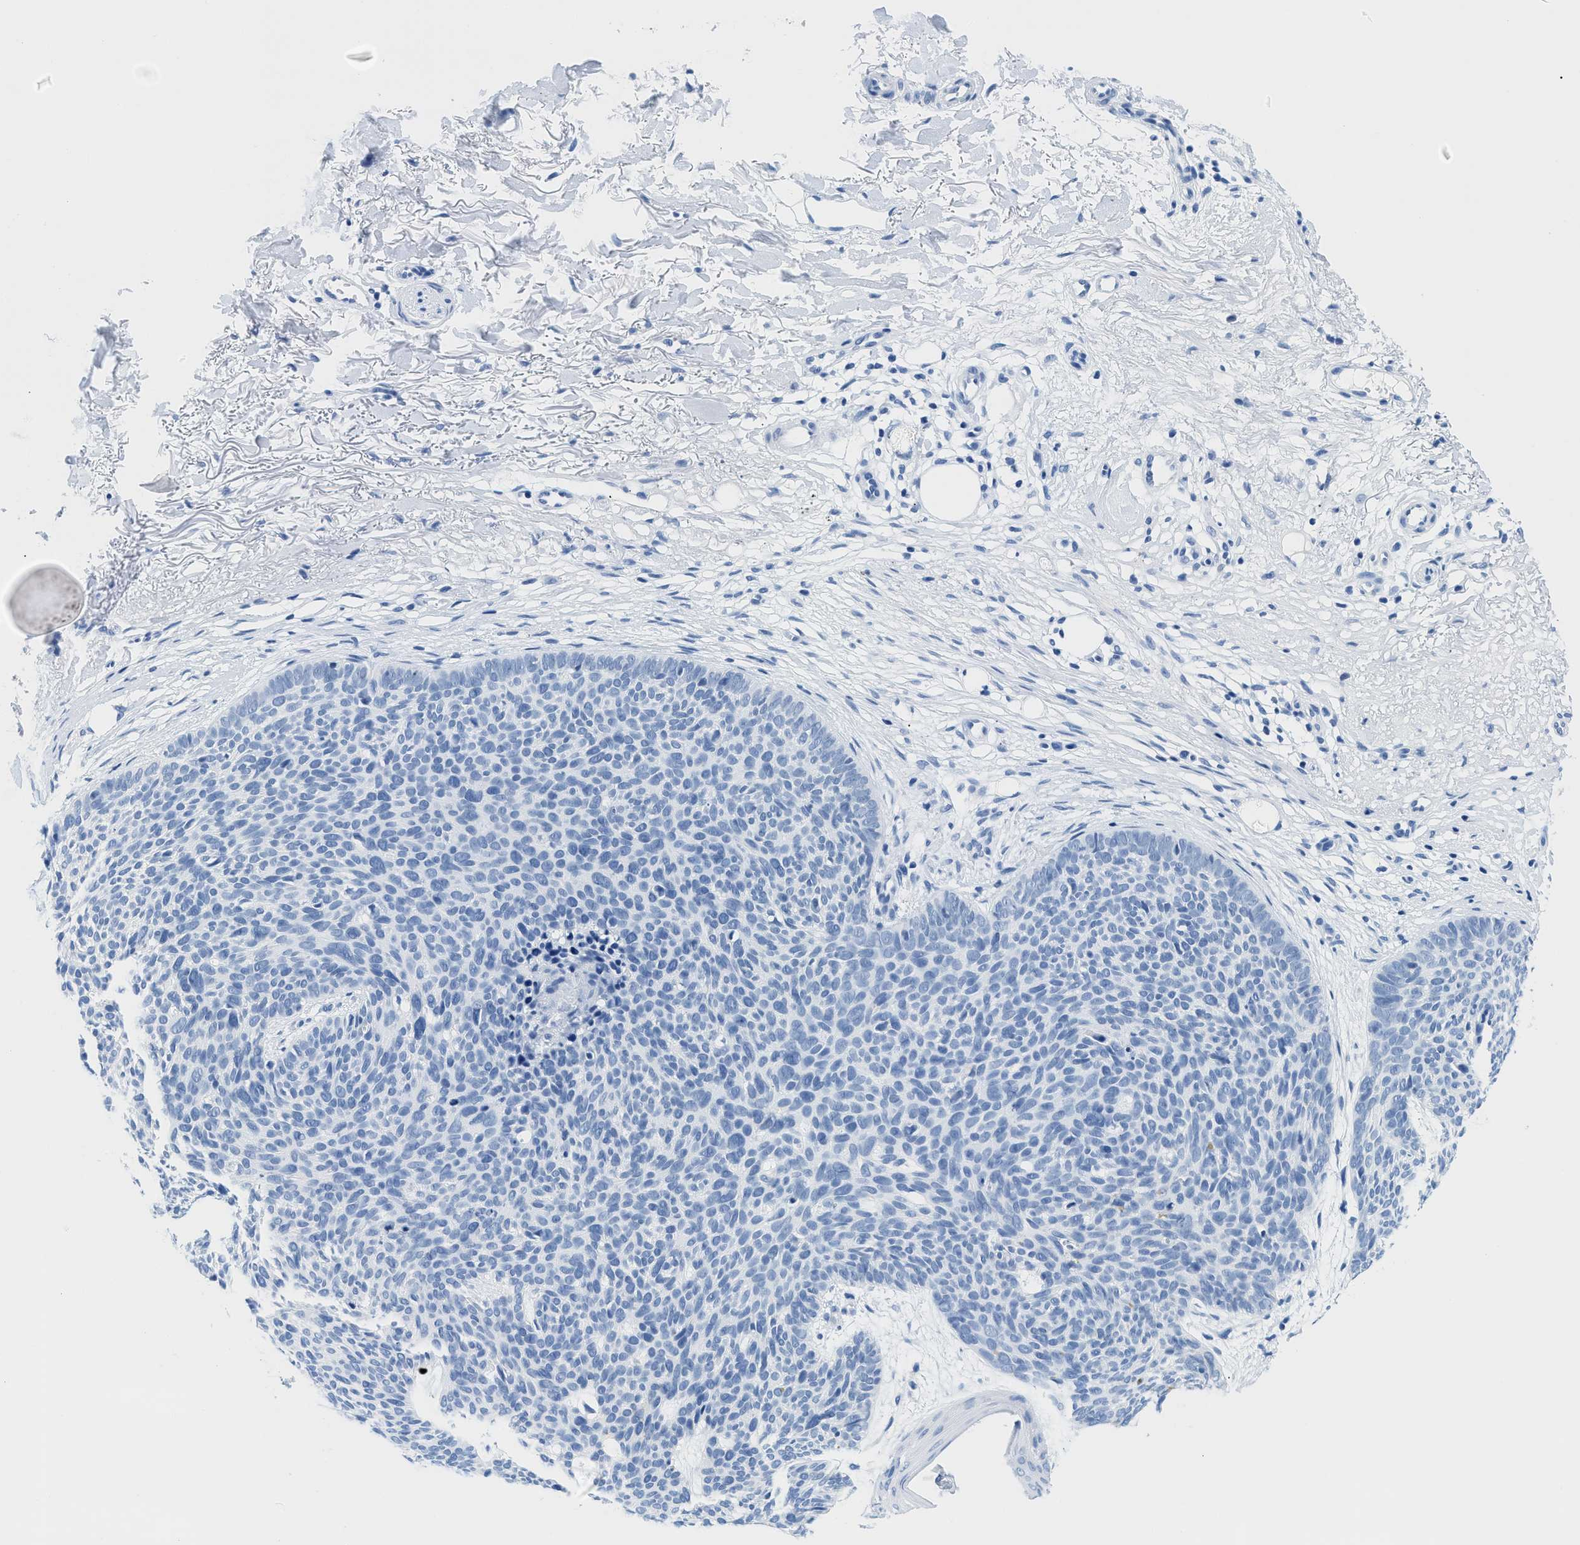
{"staining": {"intensity": "negative", "quantity": "none", "location": "none"}, "tissue": "skin cancer", "cell_type": "Tumor cells", "image_type": "cancer", "snomed": [{"axis": "morphology", "description": "Normal tissue, NOS"}, {"axis": "morphology", "description": "Basal cell carcinoma"}, {"axis": "topography", "description": "Skin"}], "caption": "Basal cell carcinoma (skin) was stained to show a protein in brown. There is no significant staining in tumor cells.", "gene": "GSN", "patient": {"sex": "female", "age": 70}}